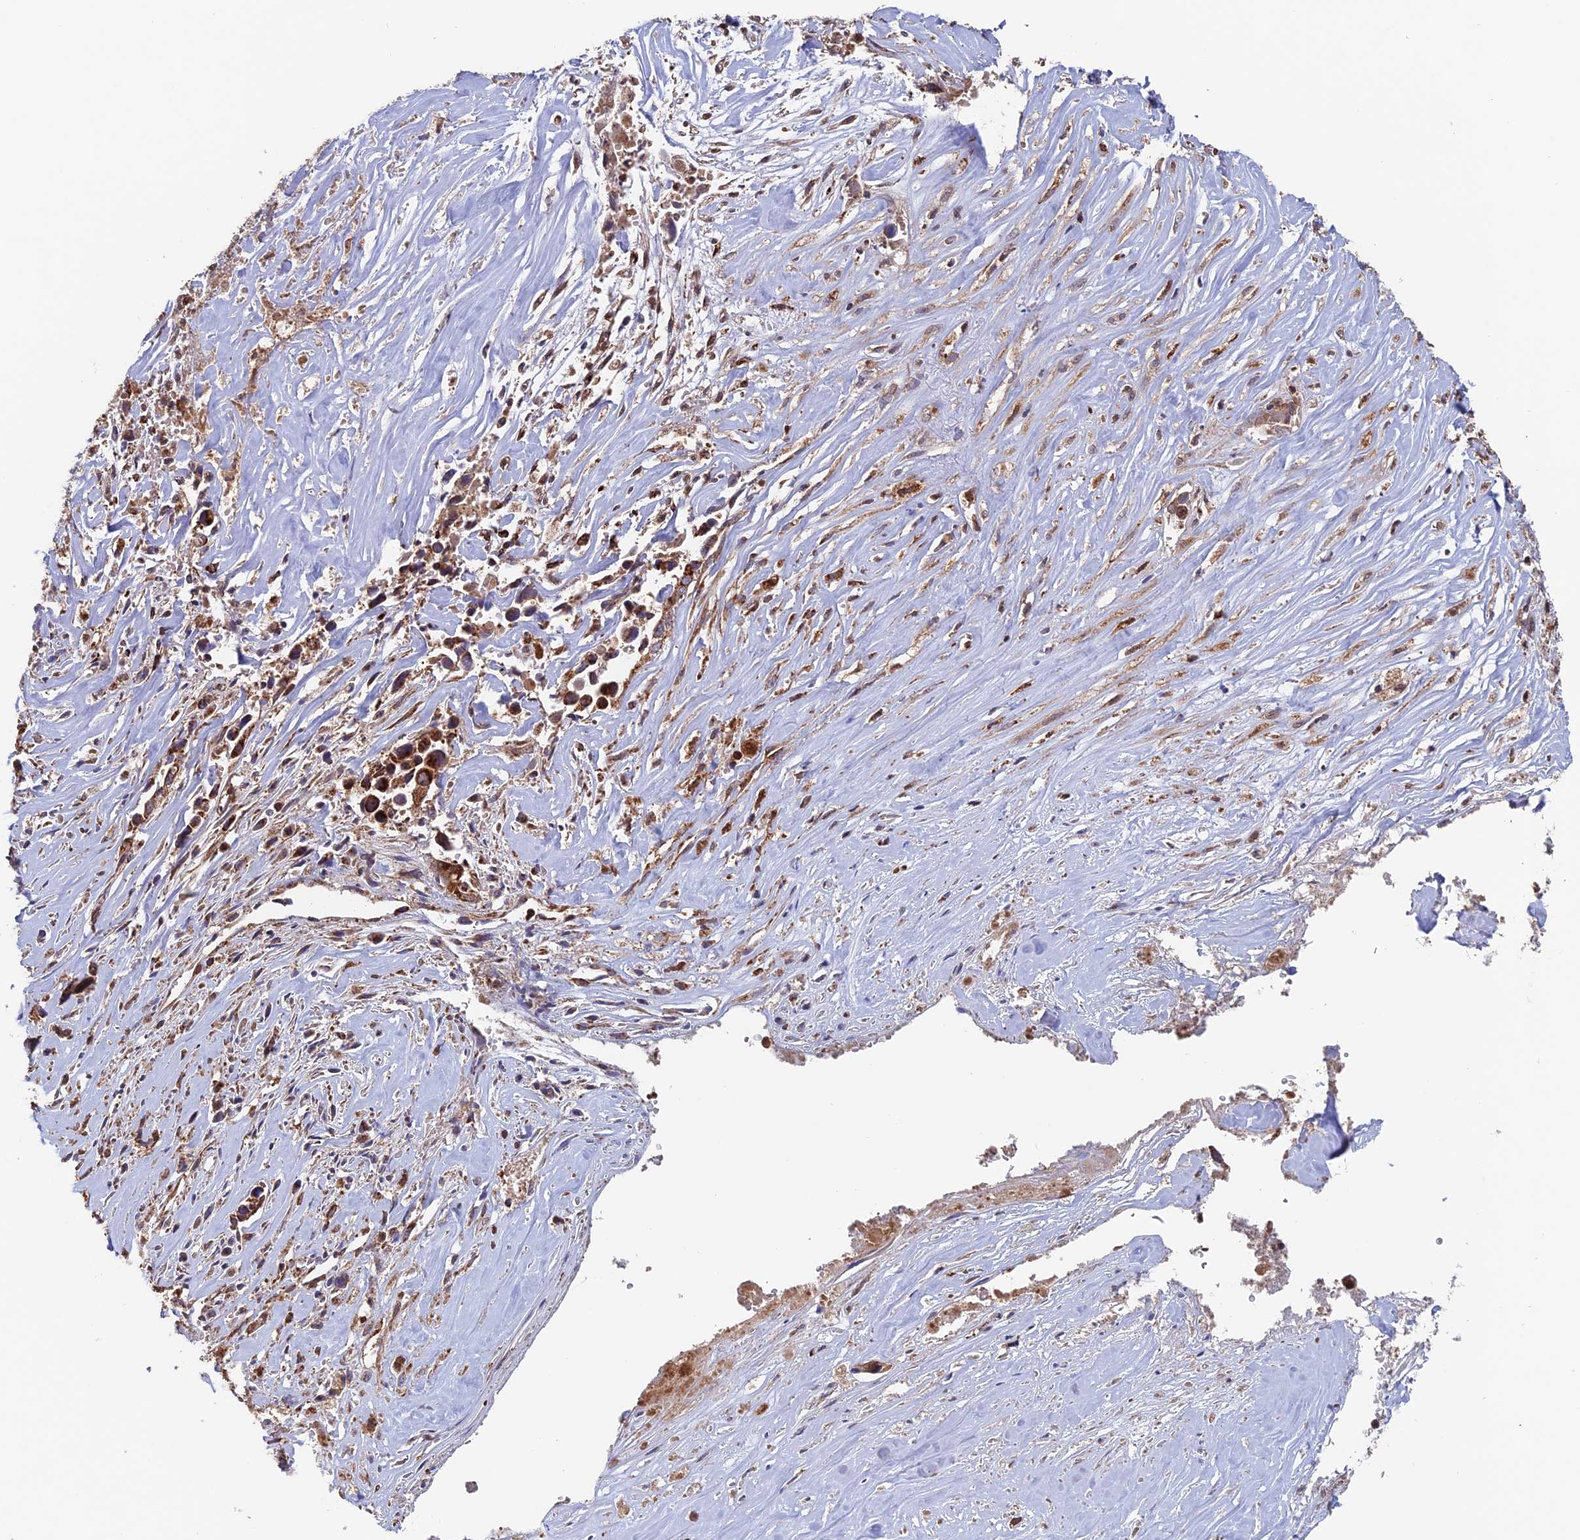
{"staining": {"intensity": "strong", "quantity": ">75%", "location": "cytoplasmic/membranous"}, "tissue": "liver cancer", "cell_type": "Tumor cells", "image_type": "cancer", "snomed": [{"axis": "morphology", "description": "Cholangiocarcinoma"}, {"axis": "topography", "description": "Liver"}], "caption": "High-power microscopy captured an immunohistochemistry histopathology image of liver cholangiocarcinoma, revealing strong cytoplasmic/membranous positivity in approximately >75% of tumor cells.", "gene": "DTYMK", "patient": {"sex": "female", "age": 79}}